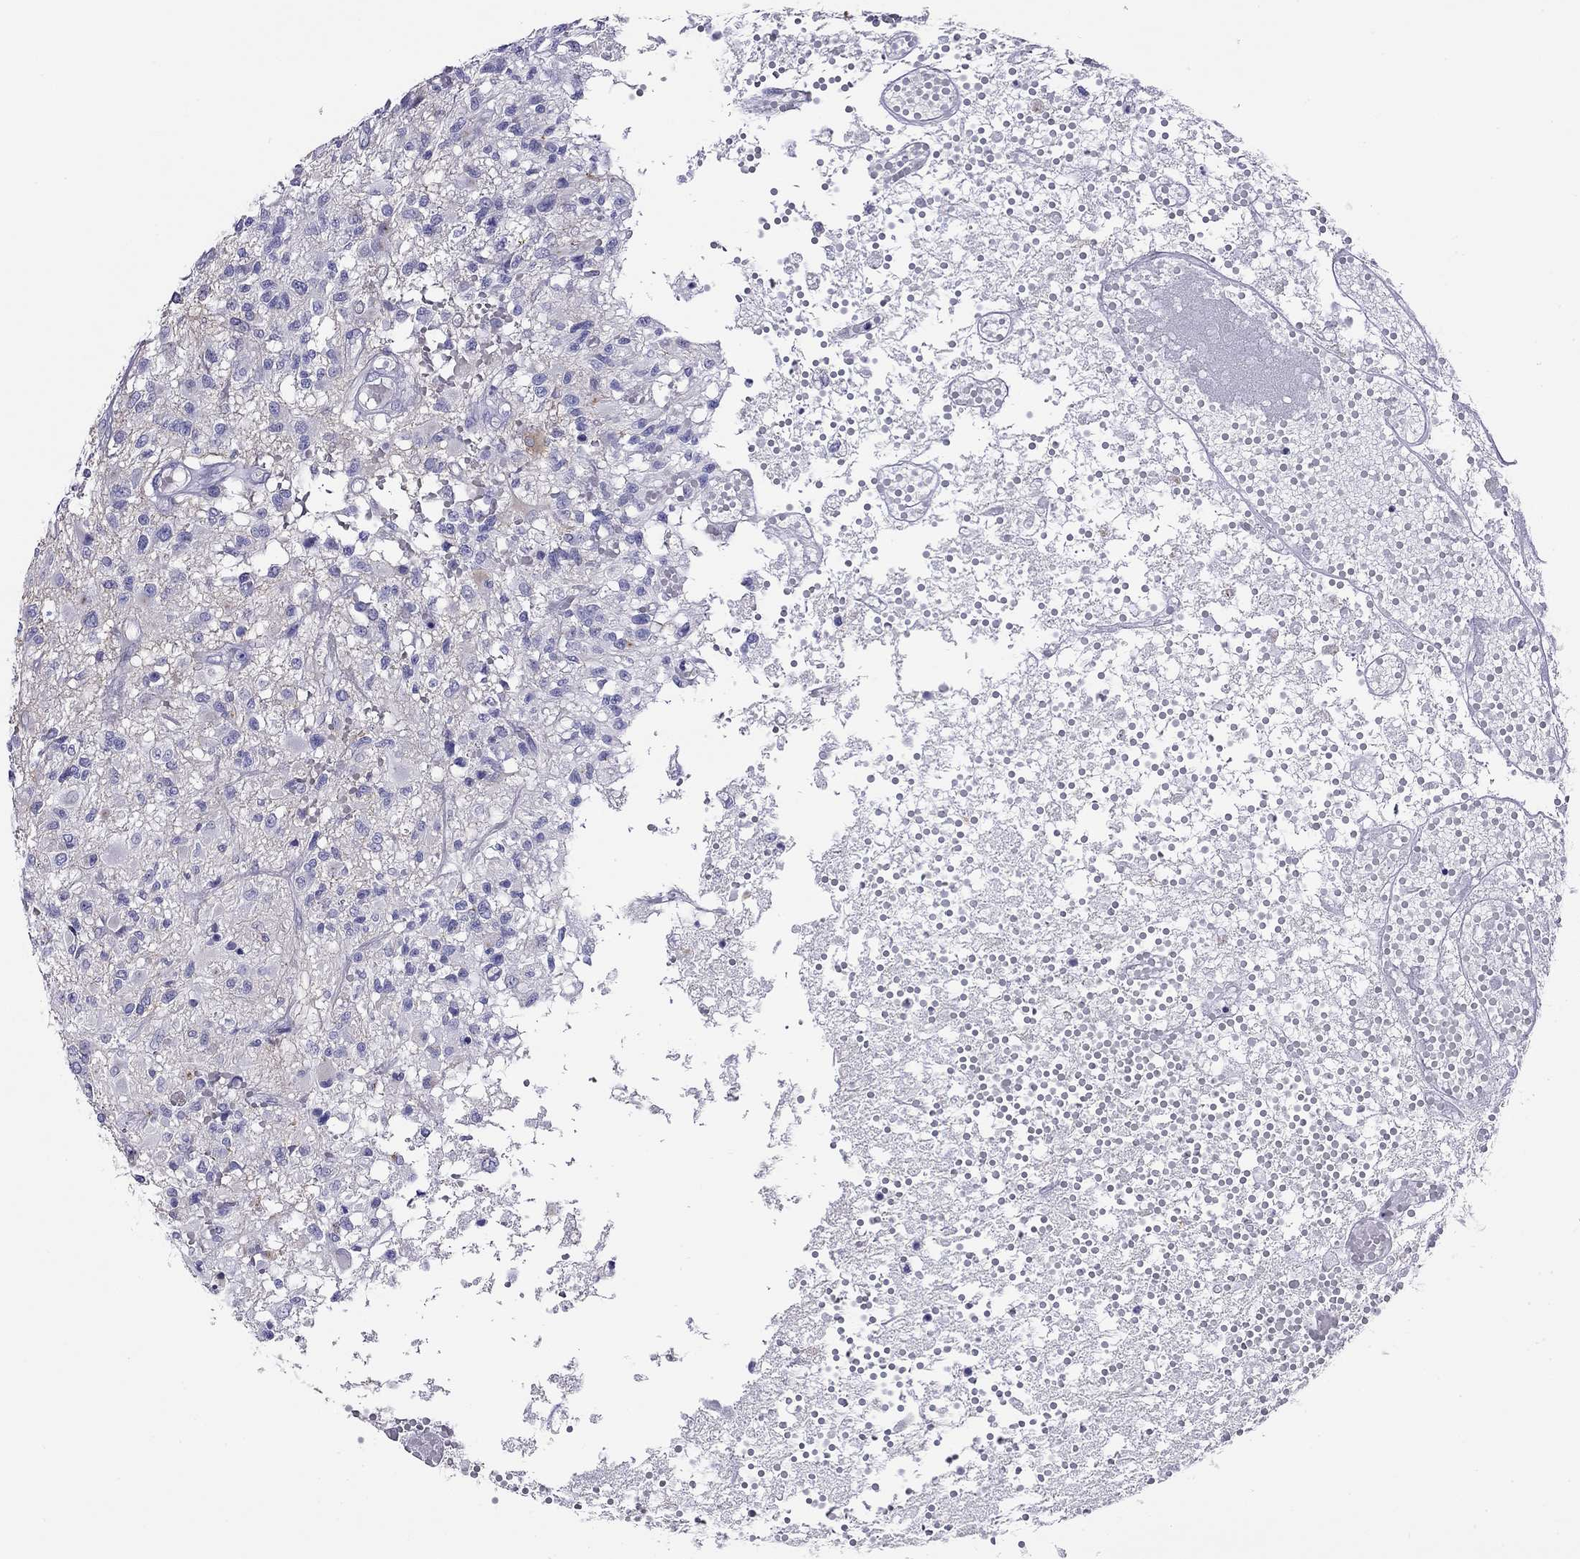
{"staining": {"intensity": "negative", "quantity": "none", "location": "none"}, "tissue": "glioma", "cell_type": "Tumor cells", "image_type": "cancer", "snomed": [{"axis": "morphology", "description": "Glioma, malignant, High grade"}, {"axis": "topography", "description": "Brain"}], "caption": "A high-resolution image shows IHC staining of malignant glioma (high-grade), which displays no significant expression in tumor cells.", "gene": "SLC46A2", "patient": {"sex": "female", "age": 63}}